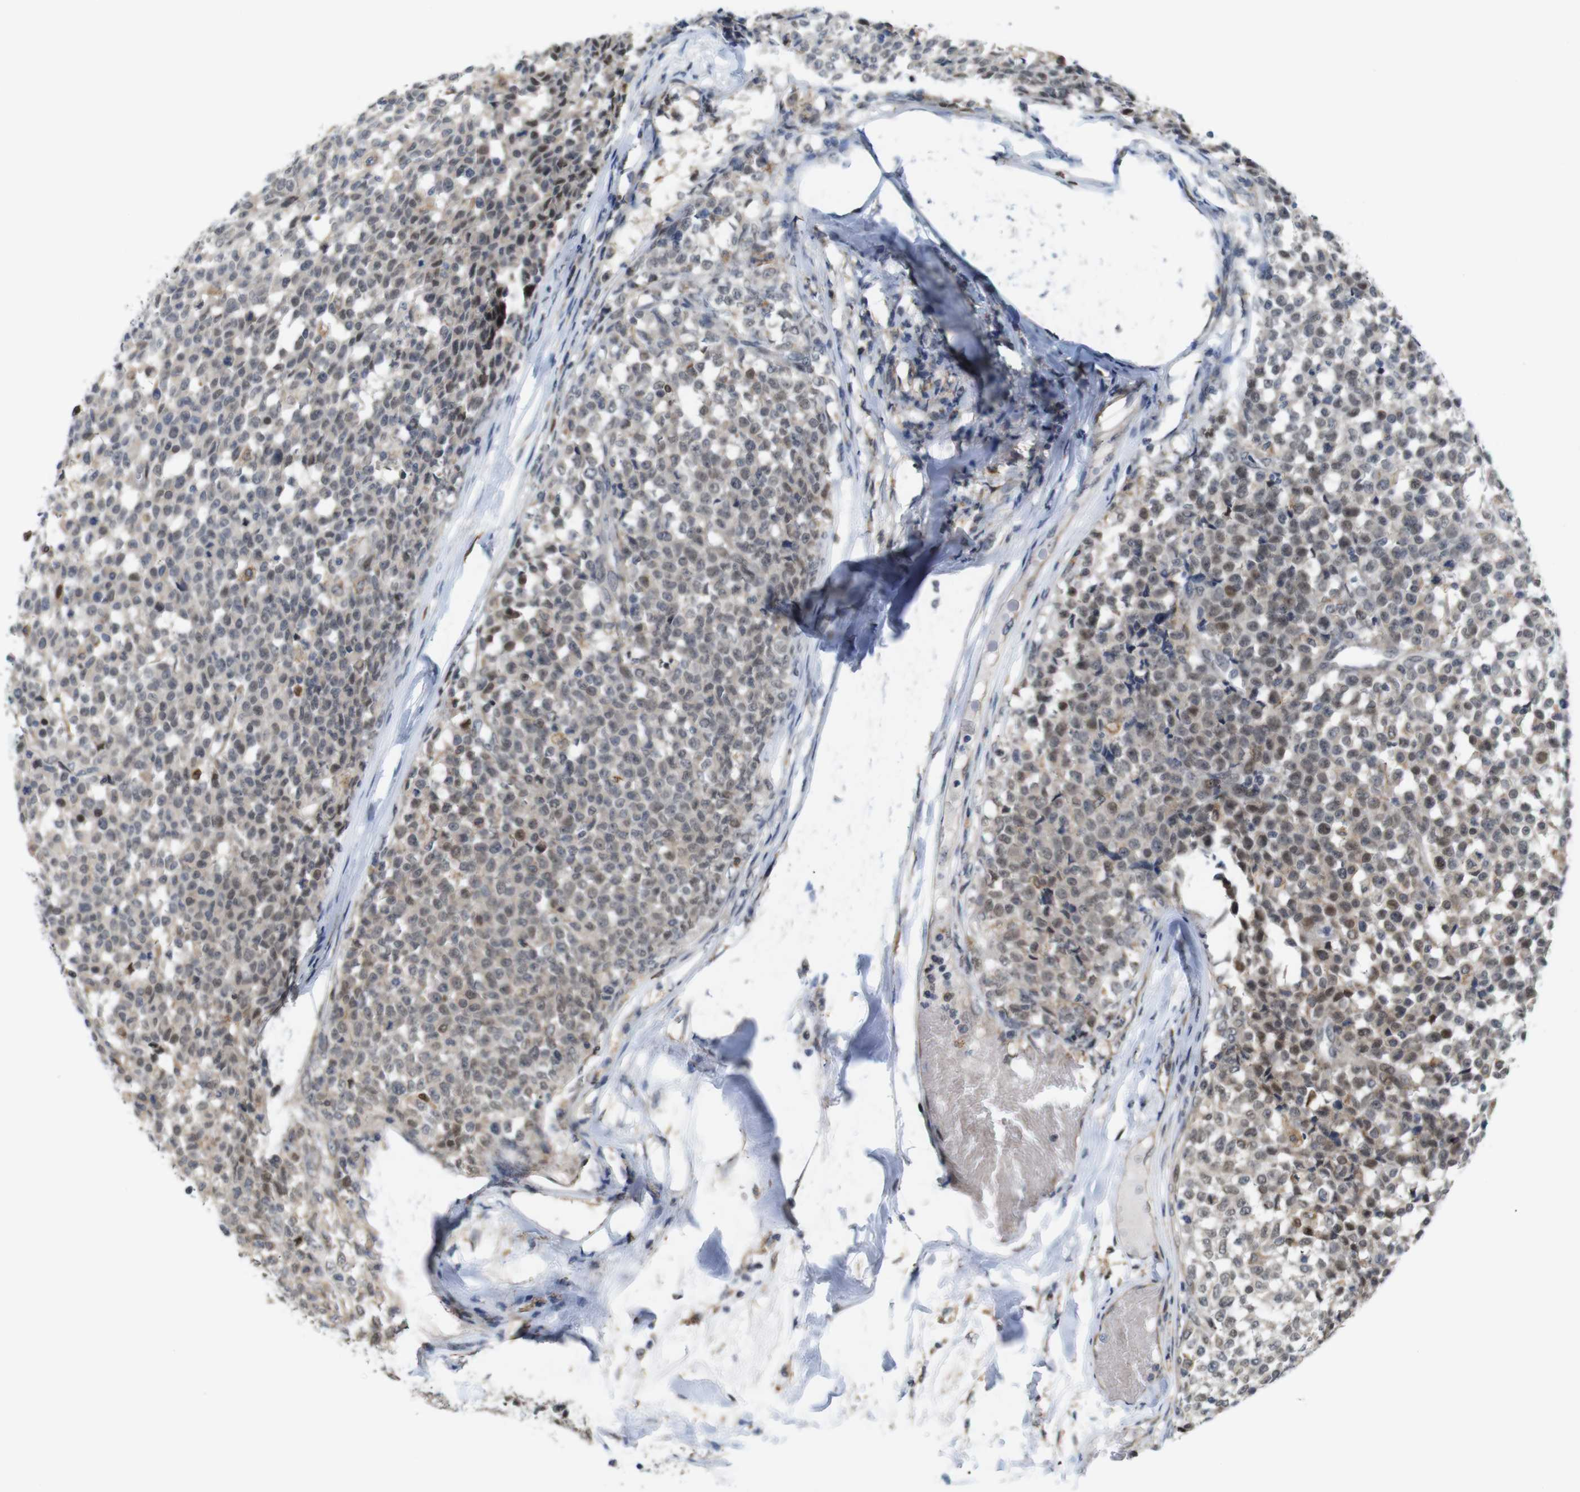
{"staining": {"intensity": "moderate", "quantity": ">75%", "location": "cytoplasmic/membranous,nuclear"}, "tissue": "testis cancer", "cell_type": "Tumor cells", "image_type": "cancer", "snomed": [{"axis": "morphology", "description": "Seminoma, NOS"}, {"axis": "topography", "description": "Testis"}], "caption": "Testis cancer stained with a brown dye shows moderate cytoplasmic/membranous and nuclear positive expression in about >75% of tumor cells.", "gene": "PNMA8A", "patient": {"sex": "male", "age": 59}}